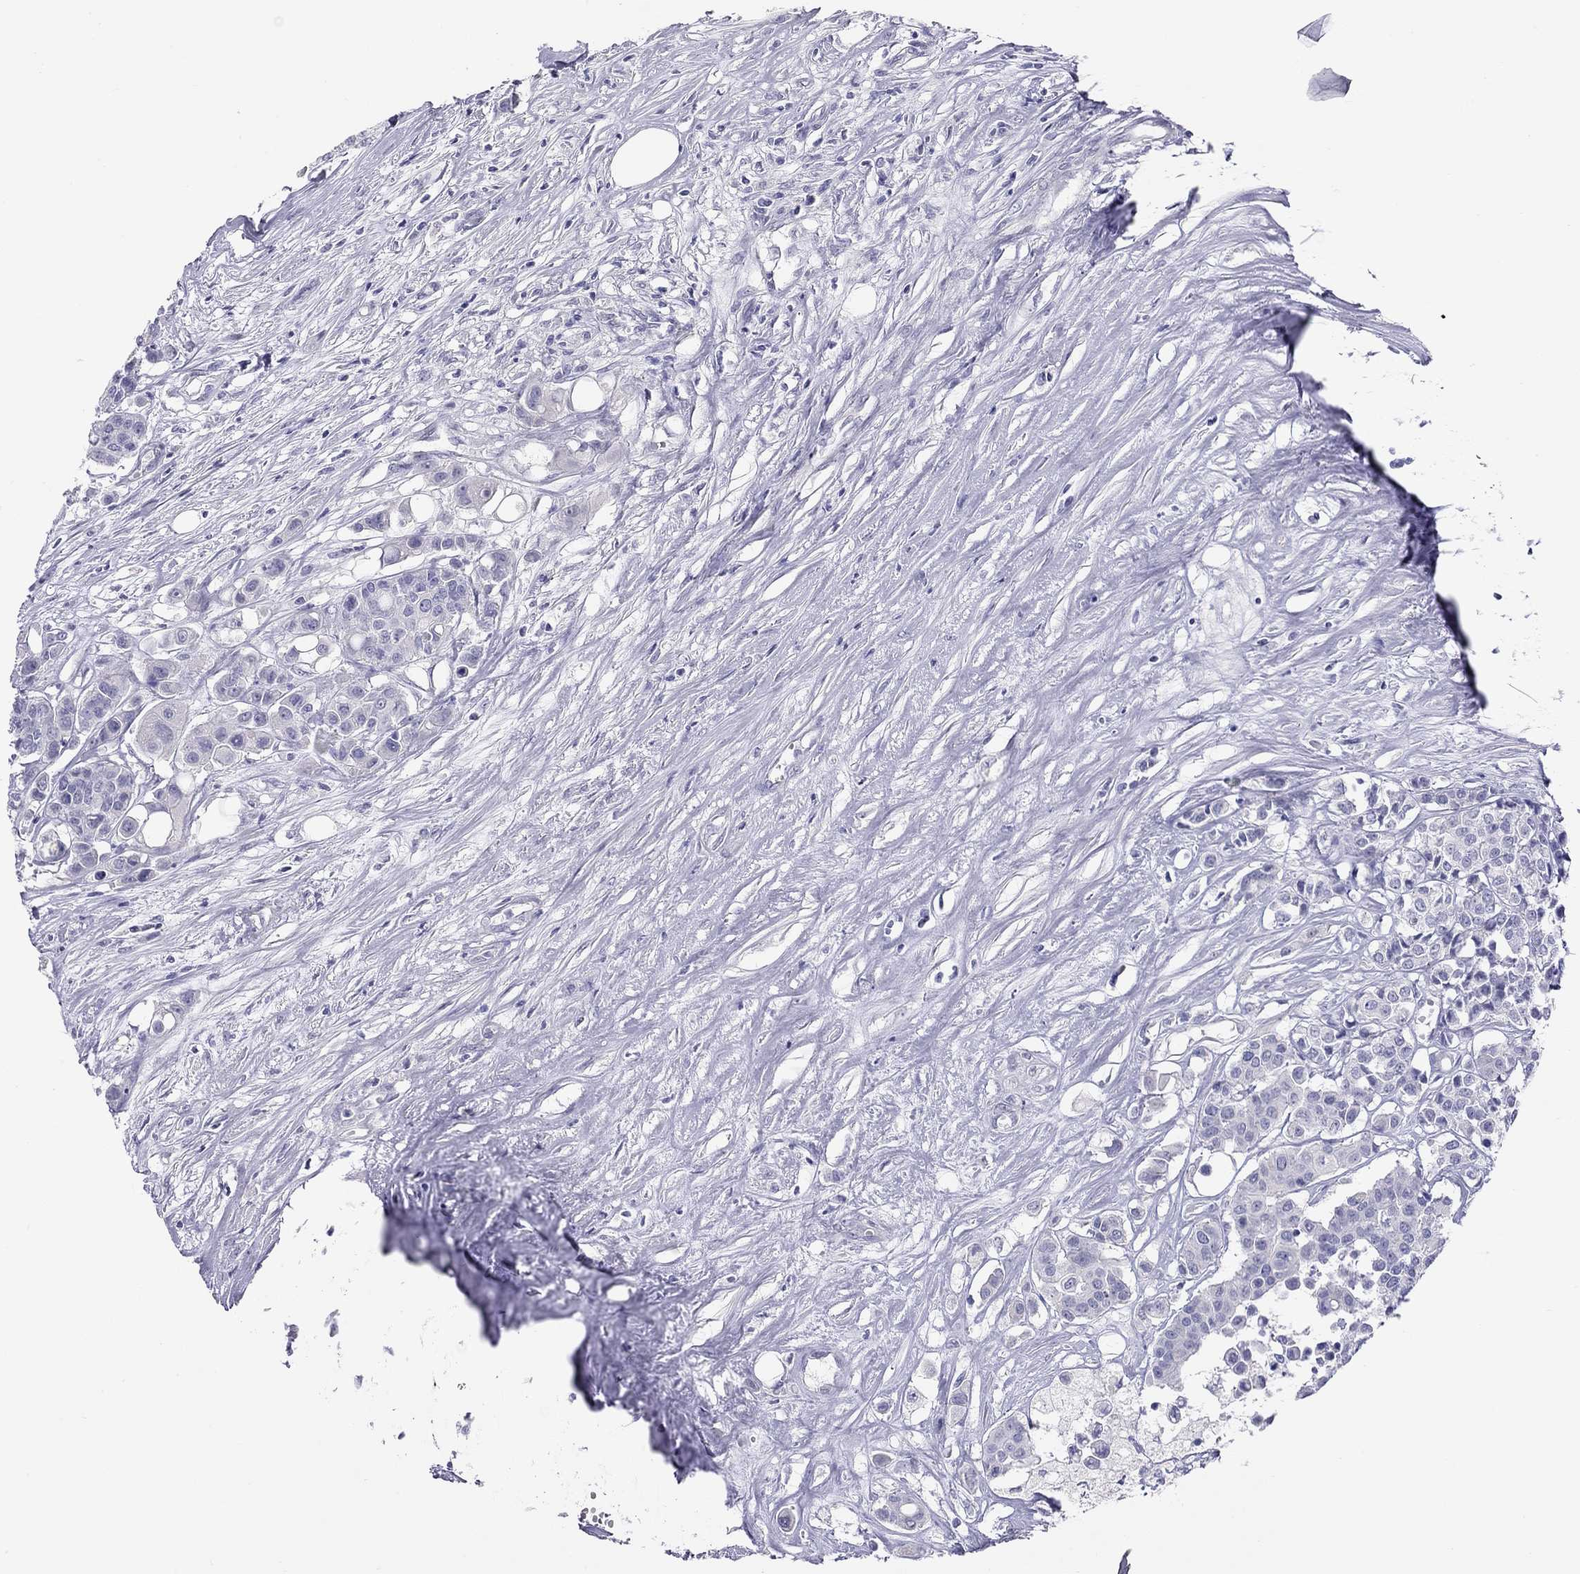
{"staining": {"intensity": "negative", "quantity": "none", "location": "none"}, "tissue": "carcinoid", "cell_type": "Tumor cells", "image_type": "cancer", "snomed": [{"axis": "morphology", "description": "Carcinoid, malignant, NOS"}, {"axis": "topography", "description": "Colon"}], "caption": "Human carcinoid stained for a protein using immunohistochemistry (IHC) demonstrates no staining in tumor cells.", "gene": "KCNV2", "patient": {"sex": "male", "age": 81}}